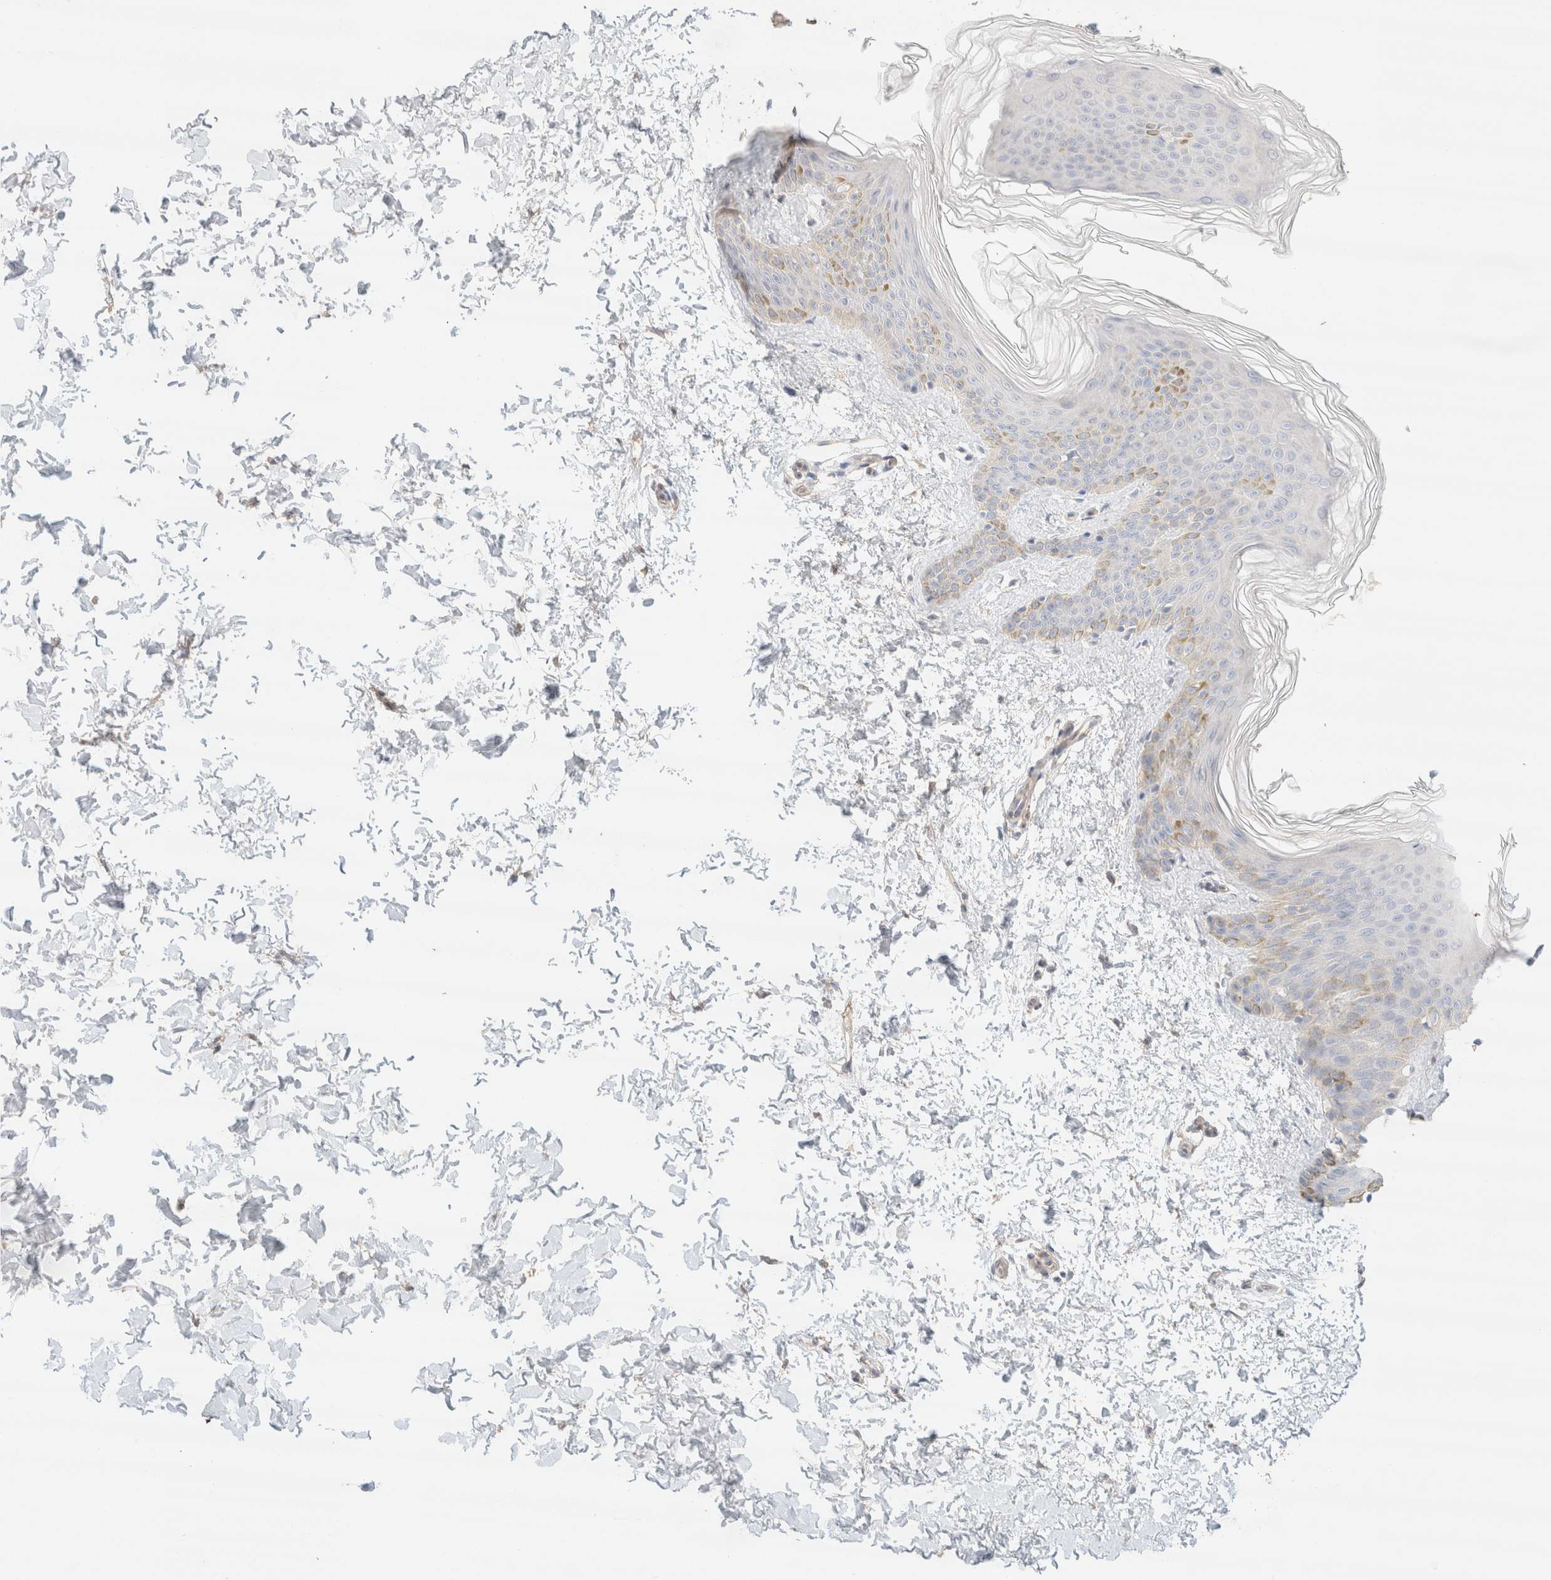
{"staining": {"intensity": "negative", "quantity": "none", "location": "none"}, "tissue": "skin", "cell_type": "Fibroblasts", "image_type": "normal", "snomed": [{"axis": "morphology", "description": "Normal tissue, NOS"}, {"axis": "morphology", "description": "Neoplasm, benign, NOS"}, {"axis": "topography", "description": "Skin"}, {"axis": "topography", "description": "Soft tissue"}], "caption": "Immunohistochemistry histopathology image of benign human skin stained for a protein (brown), which reveals no staining in fibroblasts. (DAB (3,3'-diaminobenzidine) IHC visualized using brightfield microscopy, high magnification).", "gene": "CSNK1E", "patient": {"sex": "male", "age": 26}}